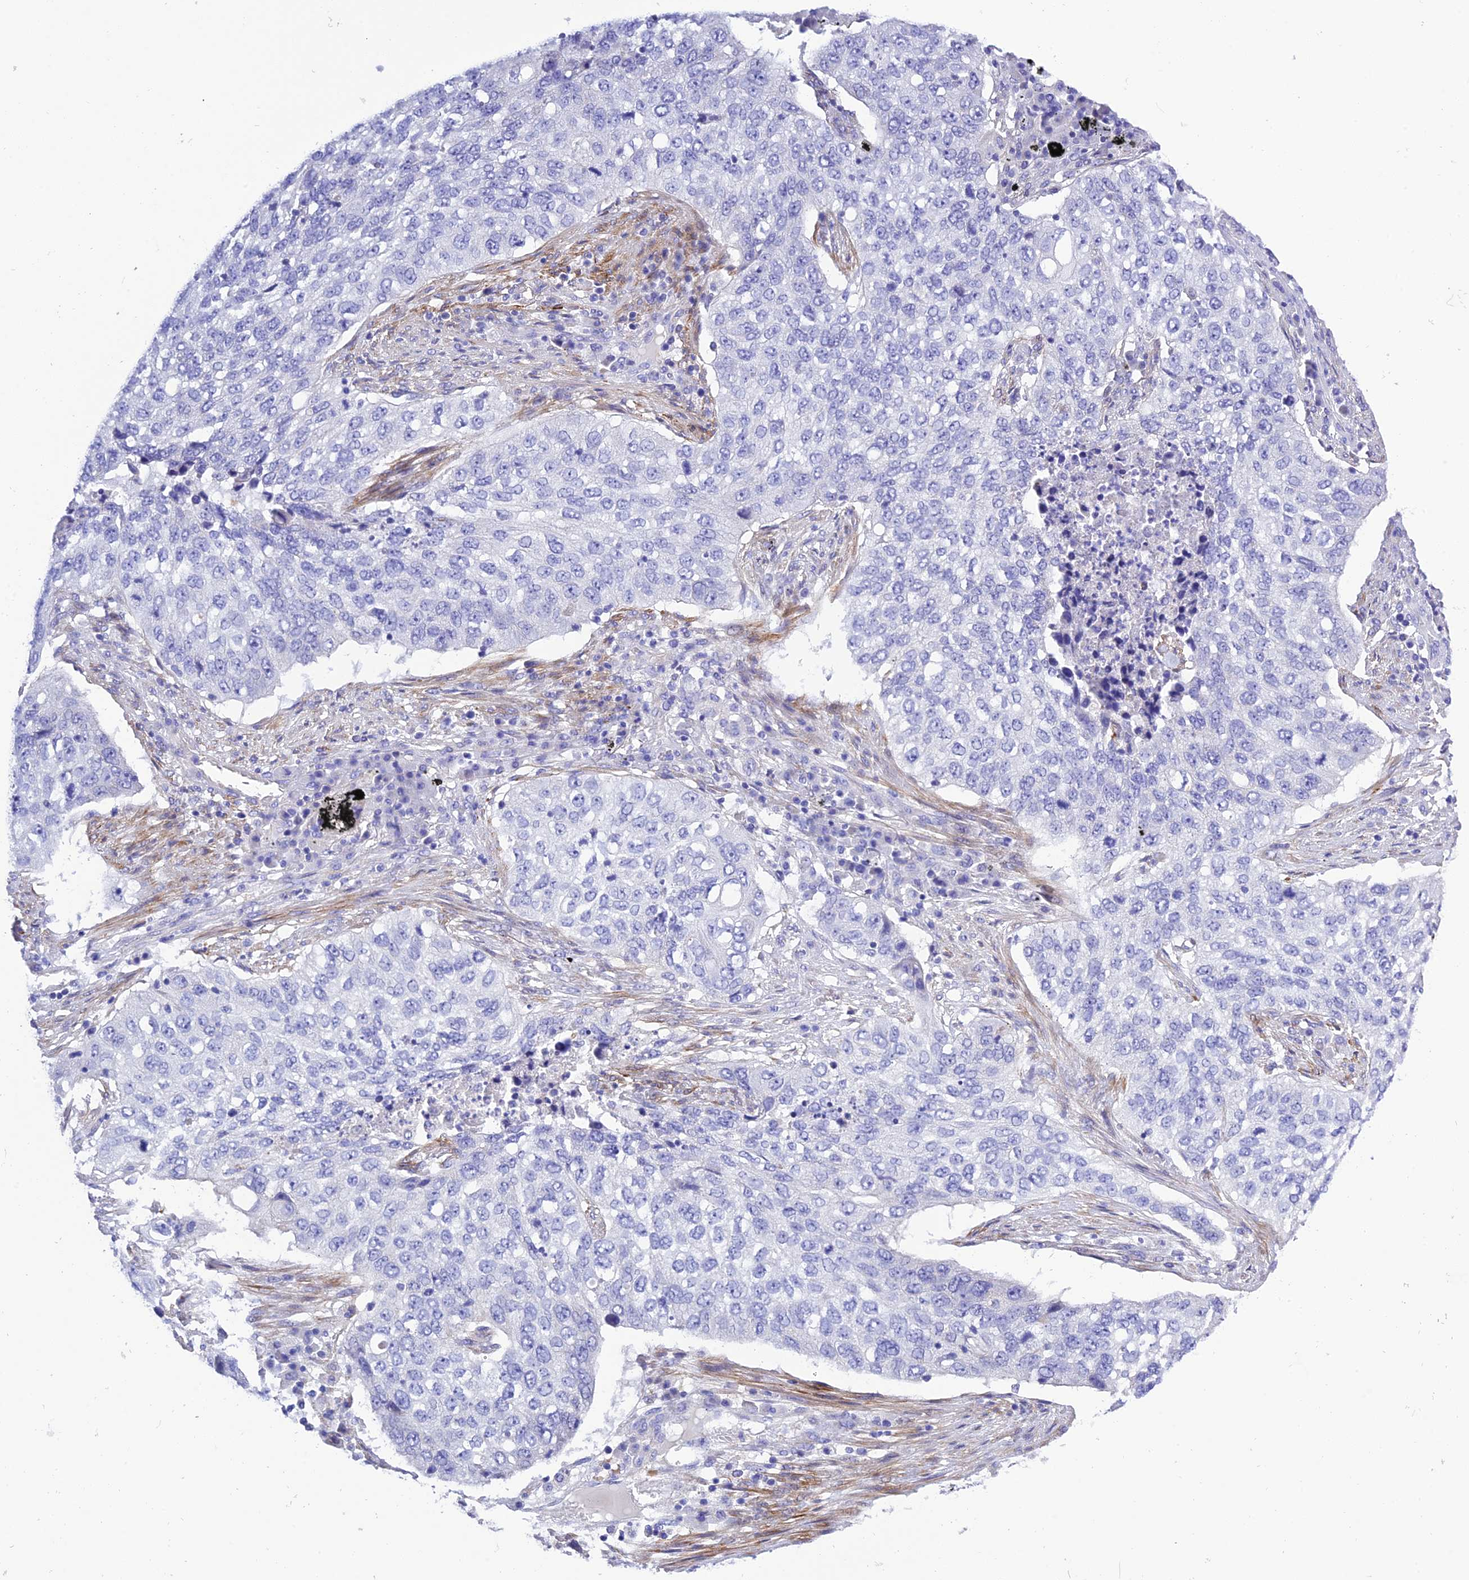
{"staining": {"intensity": "negative", "quantity": "none", "location": "none"}, "tissue": "lung cancer", "cell_type": "Tumor cells", "image_type": "cancer", "snomed": [{"axis": "morphology", "description": "Squamous cell carcinoma, NOS"}, {"axis": "topography", "description": "Lung"}], "caption": "Squamous cell carcinoma (lung) was stained to show a protein in brown. There is no significant expression in tumor cells.", "gene": "FRA10AC1", "patient": {"sex": "female", "age": 63}}